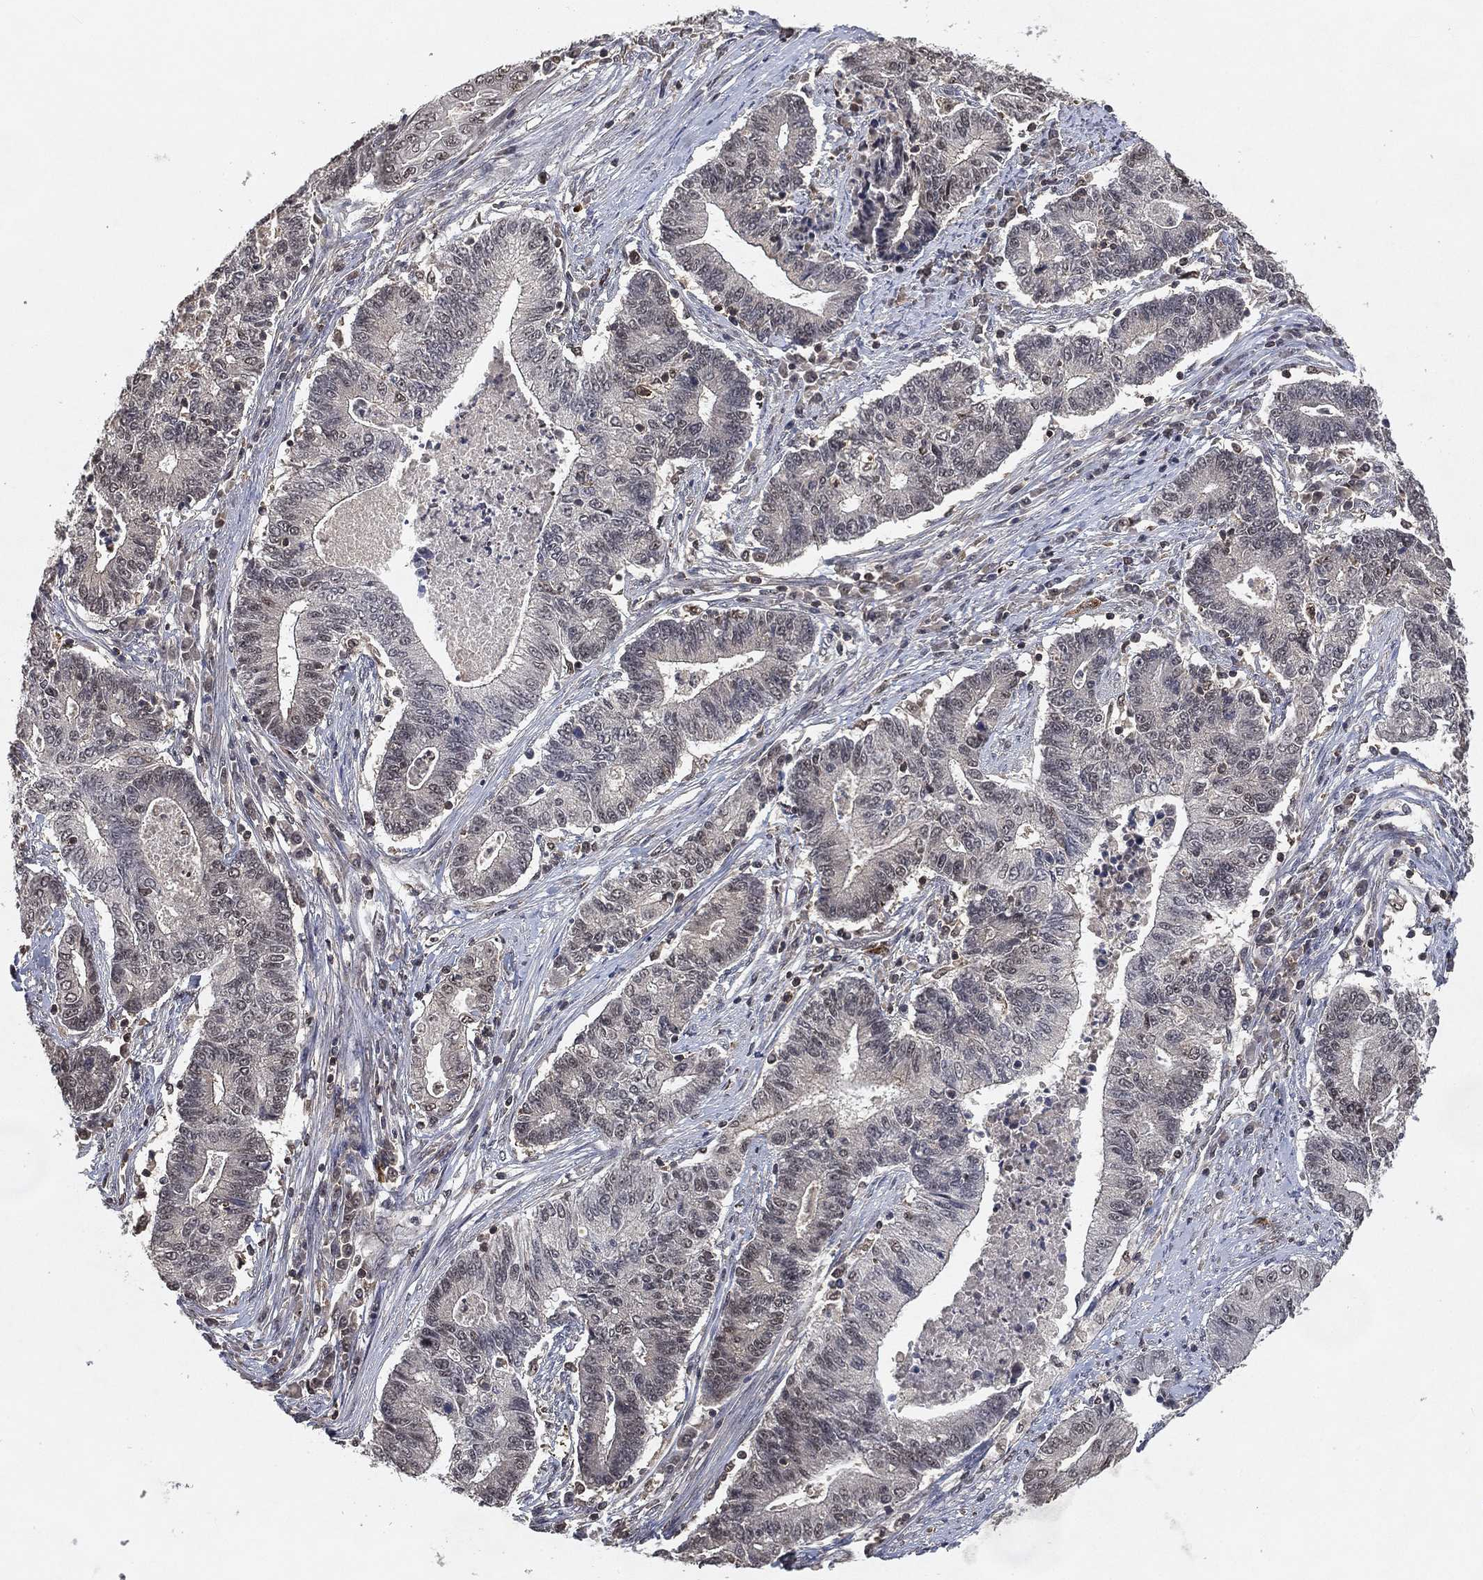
{"staining": {"intensity": "negative", "quantity": "none", "location": "none"}, "tissue": "endometrial cancer", "cell_type": "Tumor cells", "image_type": "cancer", "snomed": [{"axis": "morphology", "description": "Adenocarcinoma, NOS"}, {"axis": "topography", "description": "Uterus"}, {"axis": "topography", "description": "Endometrium"}], "caption": "An immunohistochemistry histopathology image of endometrial adenocarcinoma is shown. There is no staining in tumor cells of endometrial adenocarcinoma.", "gene": "WDR26", "patient": {"sex": "female", "age": 54}}